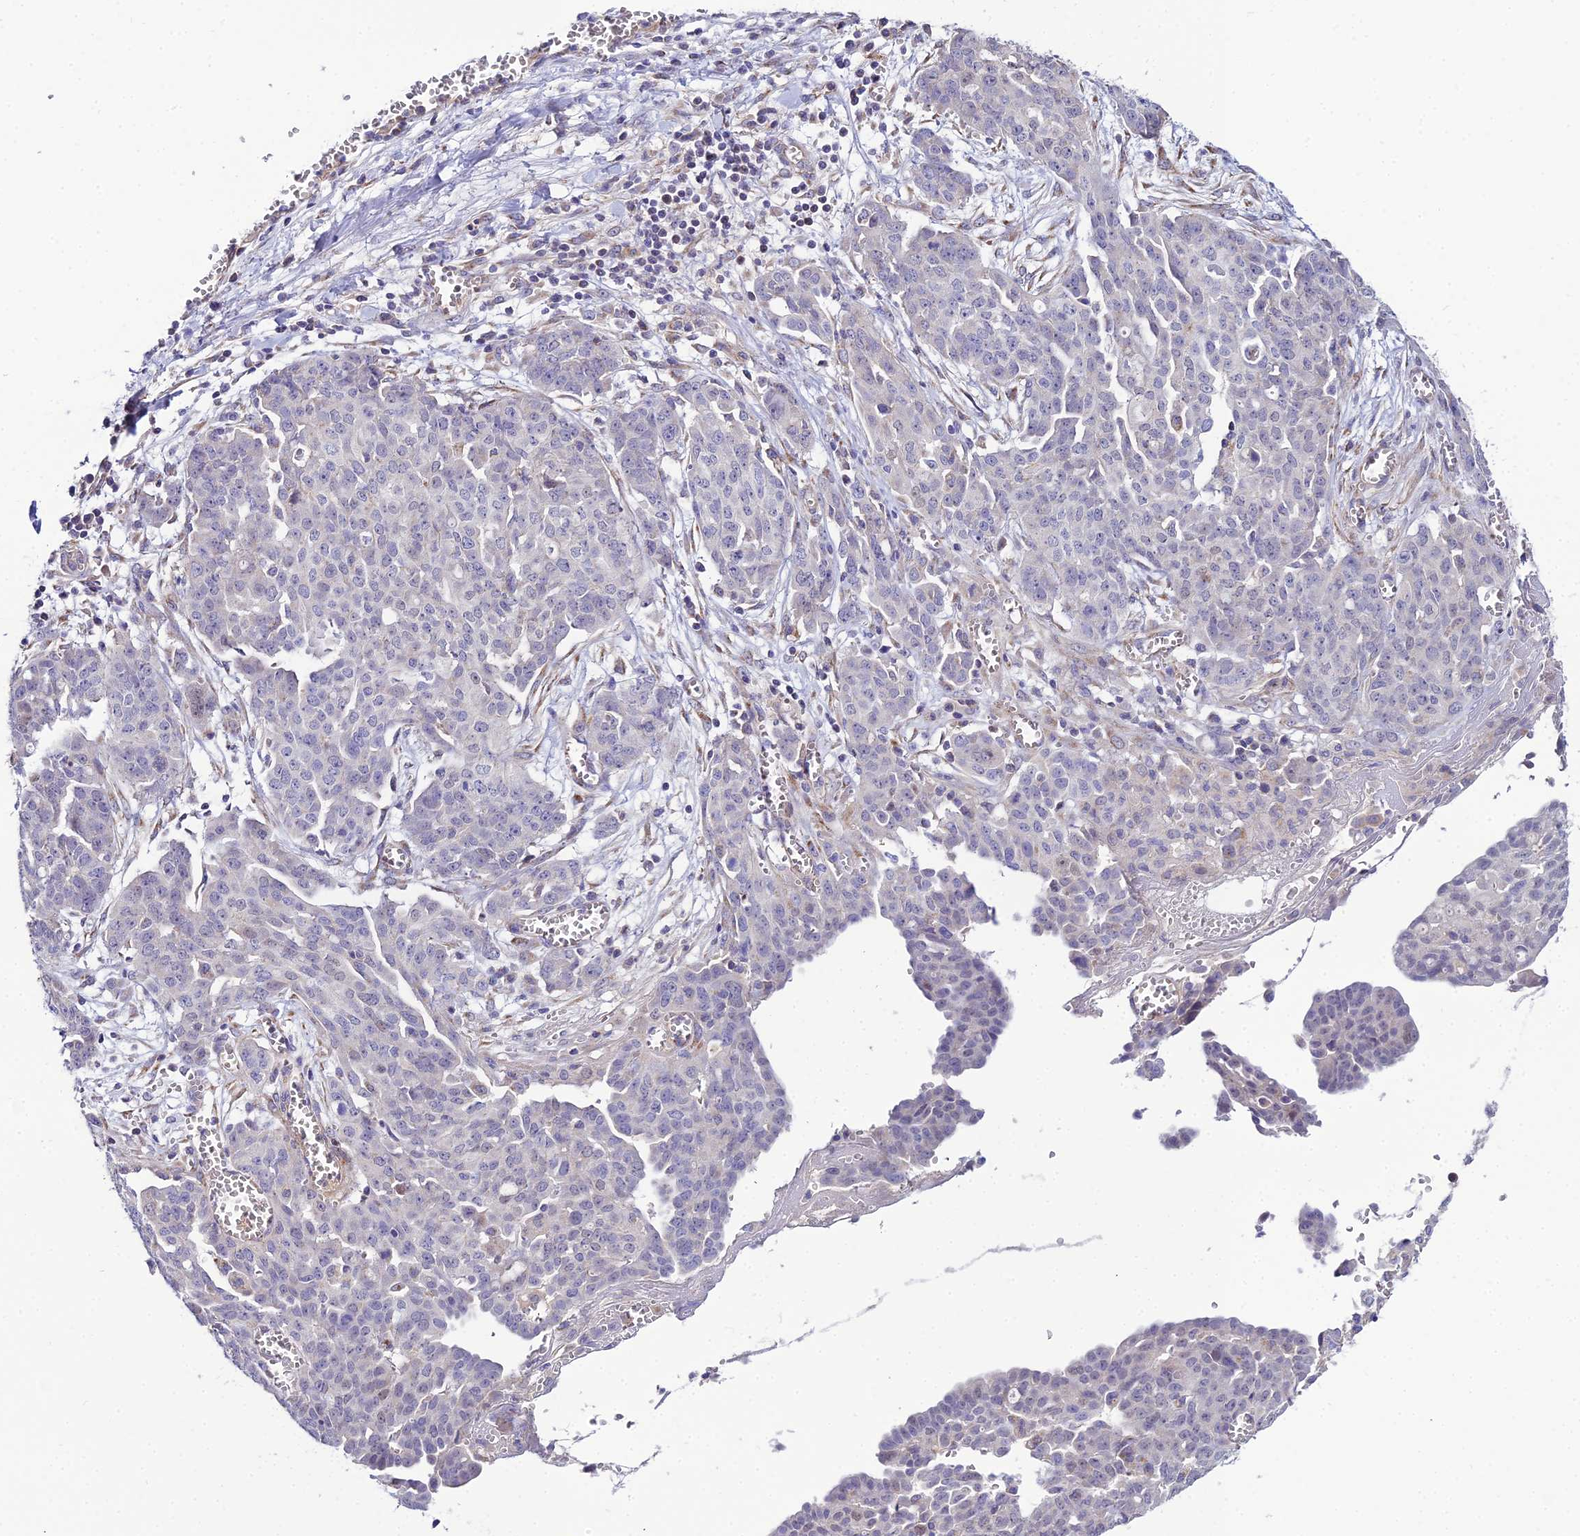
{"staining": {"intensity": "negative", "quantity": "none", "location": "none"}, "tissue": "ovarian cancer", "cell_type": "Tumor cells", "image_type": "cancer", "snomed": [{"axis": "morphology", "description": "Cystadenocarcinoma, serous, NOS"}, {"axis": "topography", "description": "Soft tissue"}, {"axis": "topography", "description": "Ovary"}], "caption": "Immunohistochemistry photomicrograph of neoplastic tissue: ovarian cancer (serous cystadenocarcinoma) stained with DAB demonstrates no significant protein staining in tumor cells.", "gene": "ACOT2", "patient": {"sex": "female", "age": 57}}